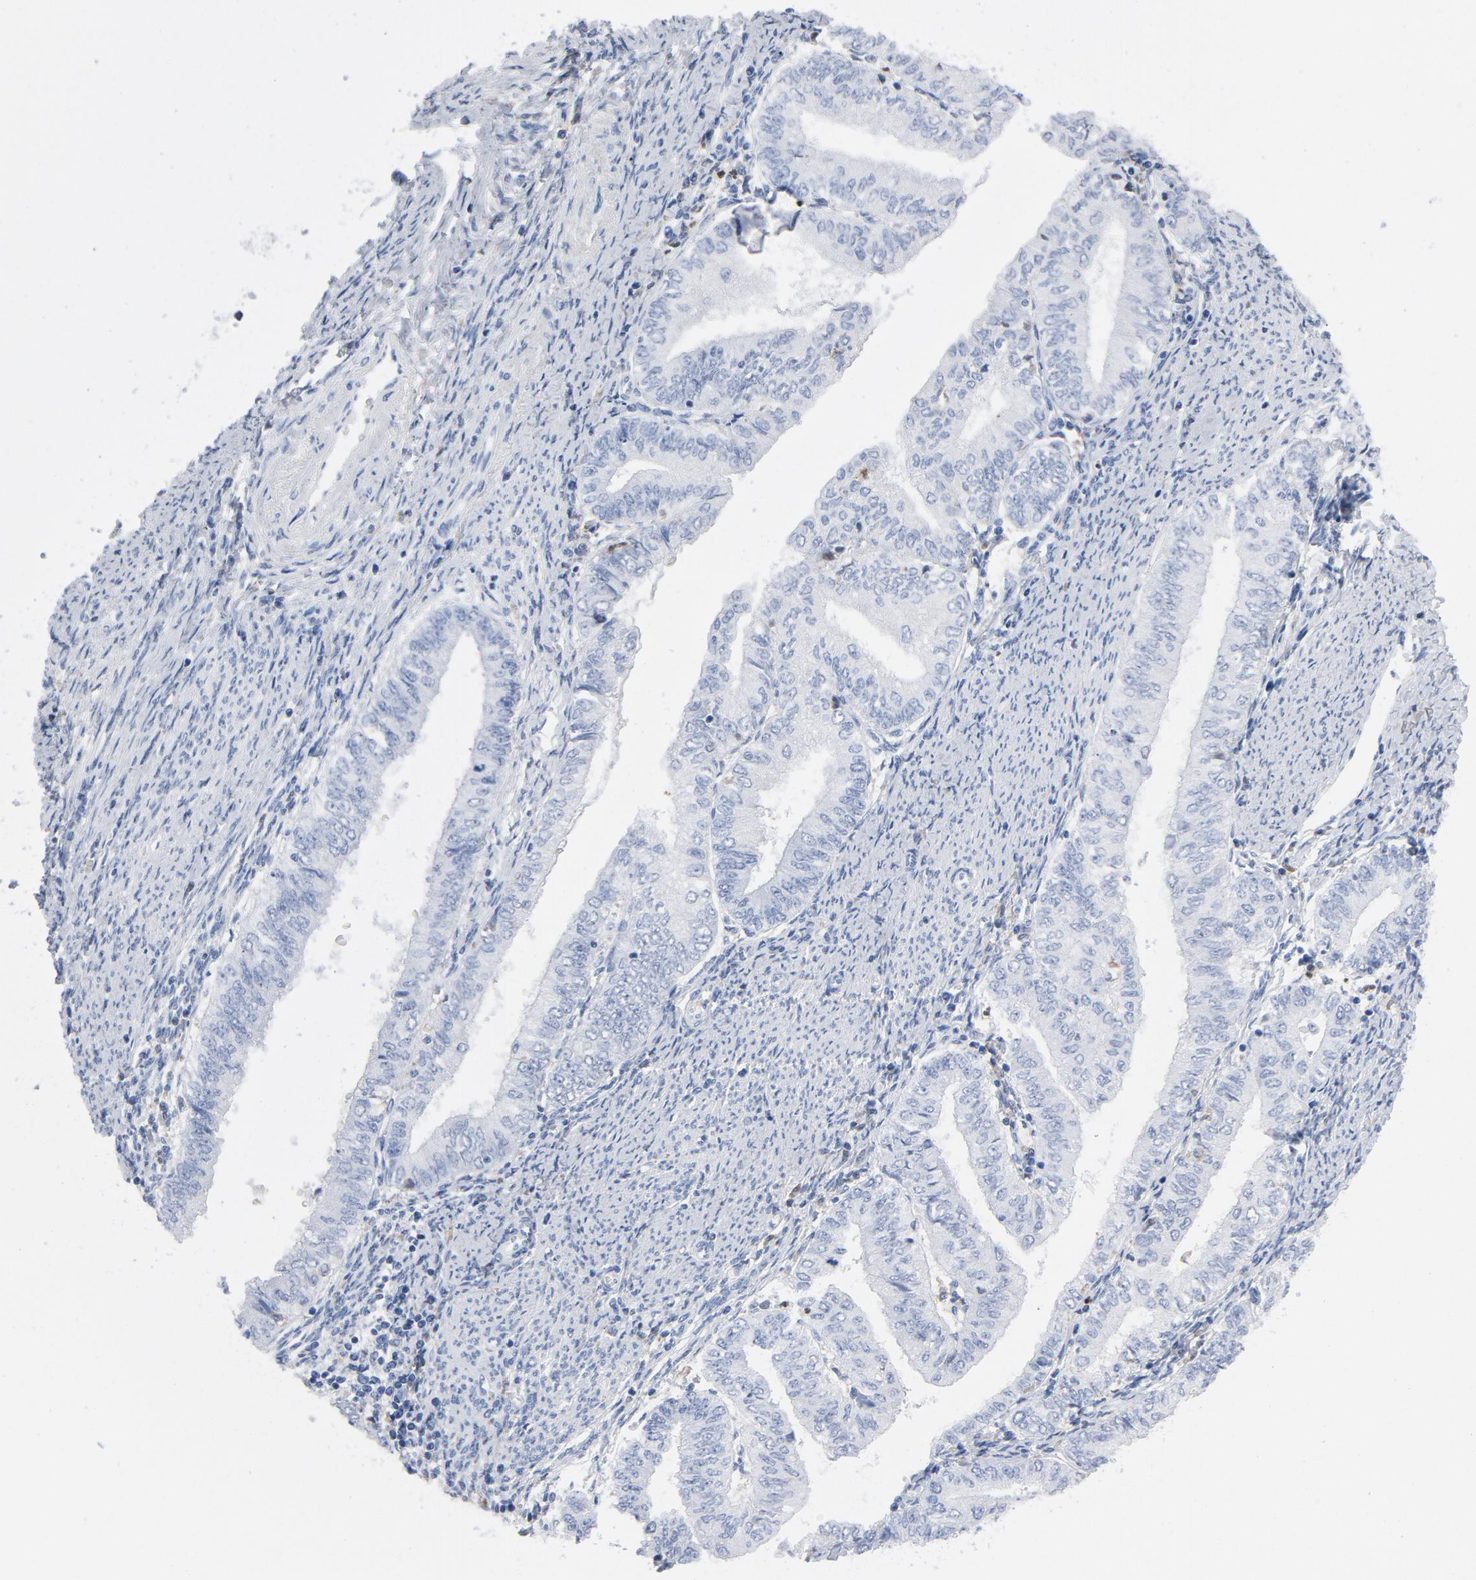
{"staining": {"intensity": "negative", "quantity": "none", "location": "none"}, "tissue": "endometrial cancer", "cell_type": "Tumor cells", "image_type": "cancer", "snomed": [{"axis": "morphology", "description": "Adenocarcinoma, NOS"}, {"axis": "topography", "description": "Endometrium"}], "caption": "Photomicrograph shows no protein positivity in tumor cells of endometrial cancer tissue.", "gene": "NCF1", "patient": {"sex": "female", "age": 66}}